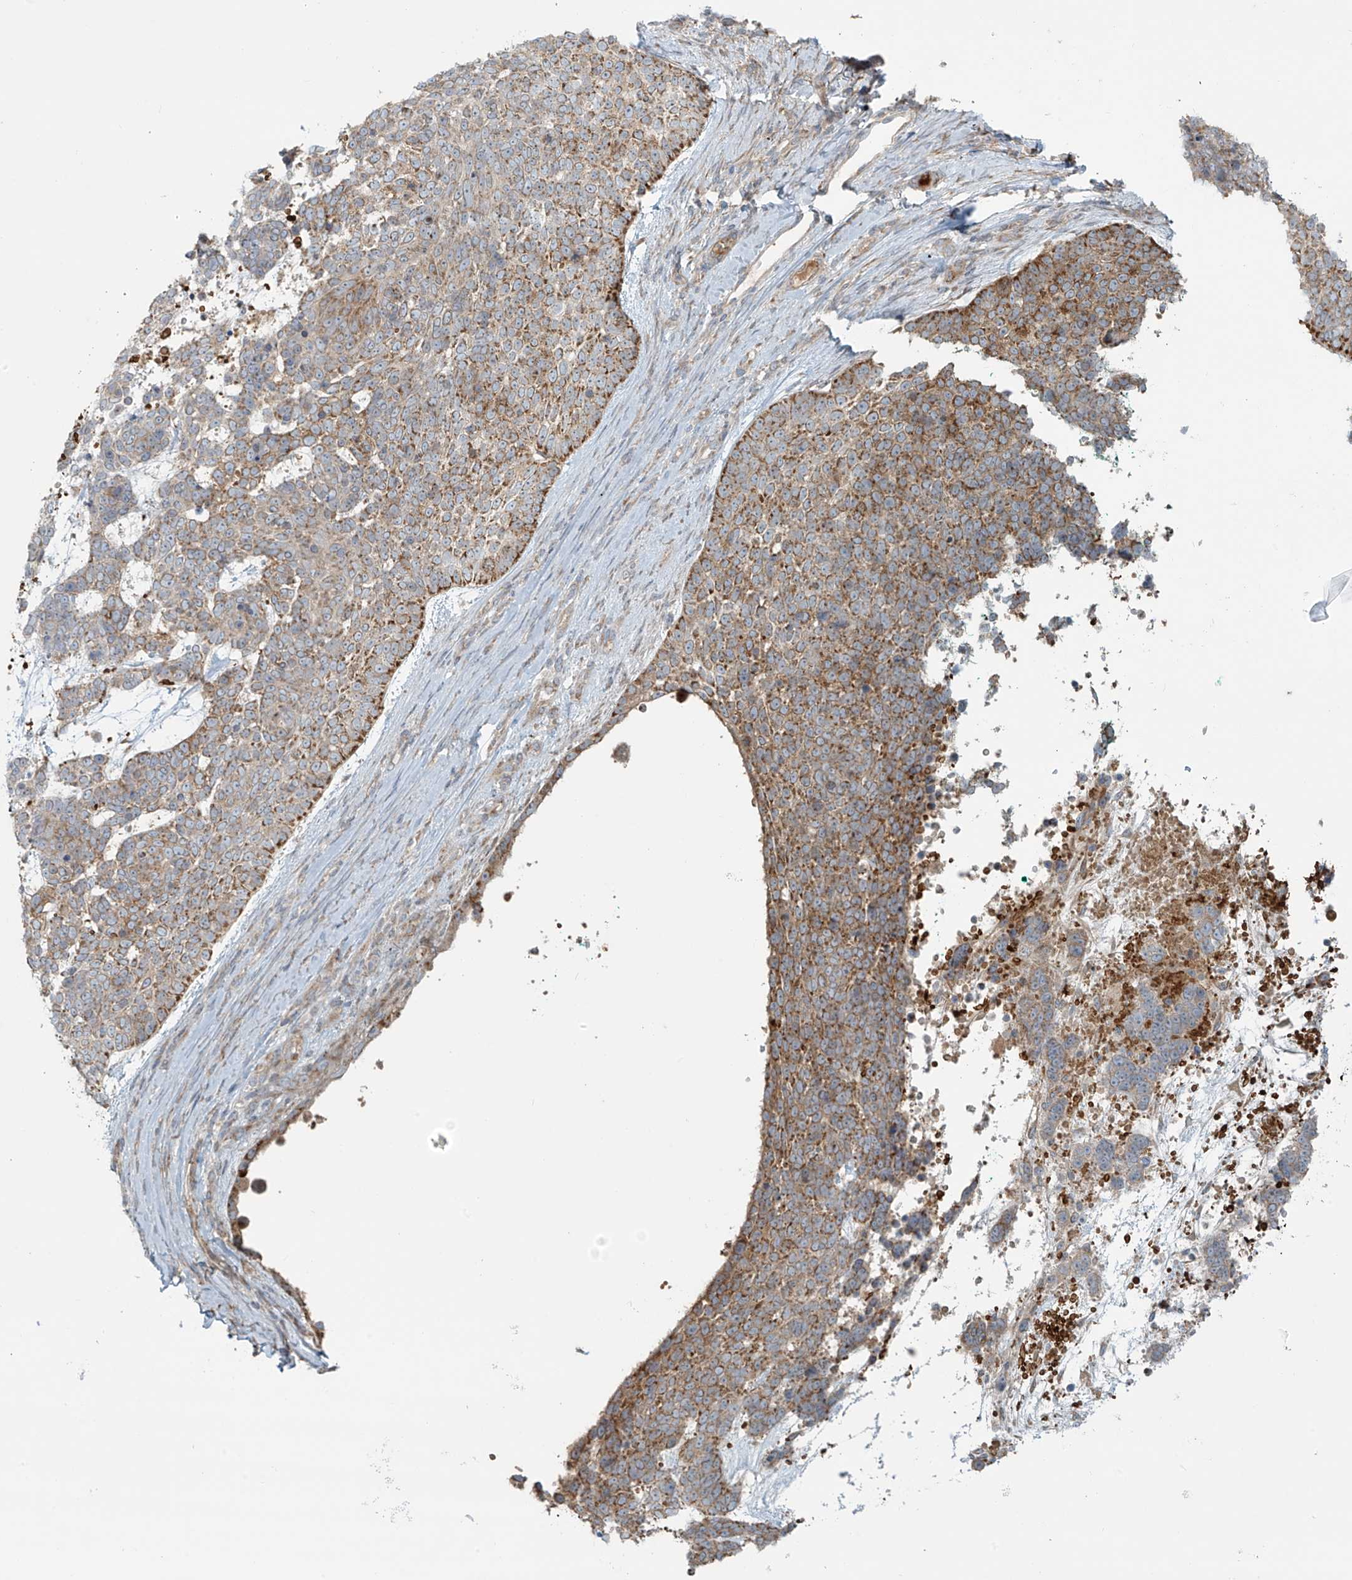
{"staining": {"intensity": "moderate", "quantity": ">75%", "location": "cytoplasmic/membranous"}, "tissue": "skin cancer", "cell_type": "Tumor cells", "image_type": "cancer", "snomed": [{"axis": "morphology", "description": "Basal cell carcinoma"}, {"axis": "topography", "description": "Skin"}], "caption": "Skin cancer stained with immunohistochemistry (IHC) demonstrates moderate cytoplasmic/membranous positivity in approximately >75% of tumor cells. (DAB IHC, brown staining for protein, blue staining for nuclei).", "gene": "LZTS3", "patient": {"sex": "female", "age": 81}}